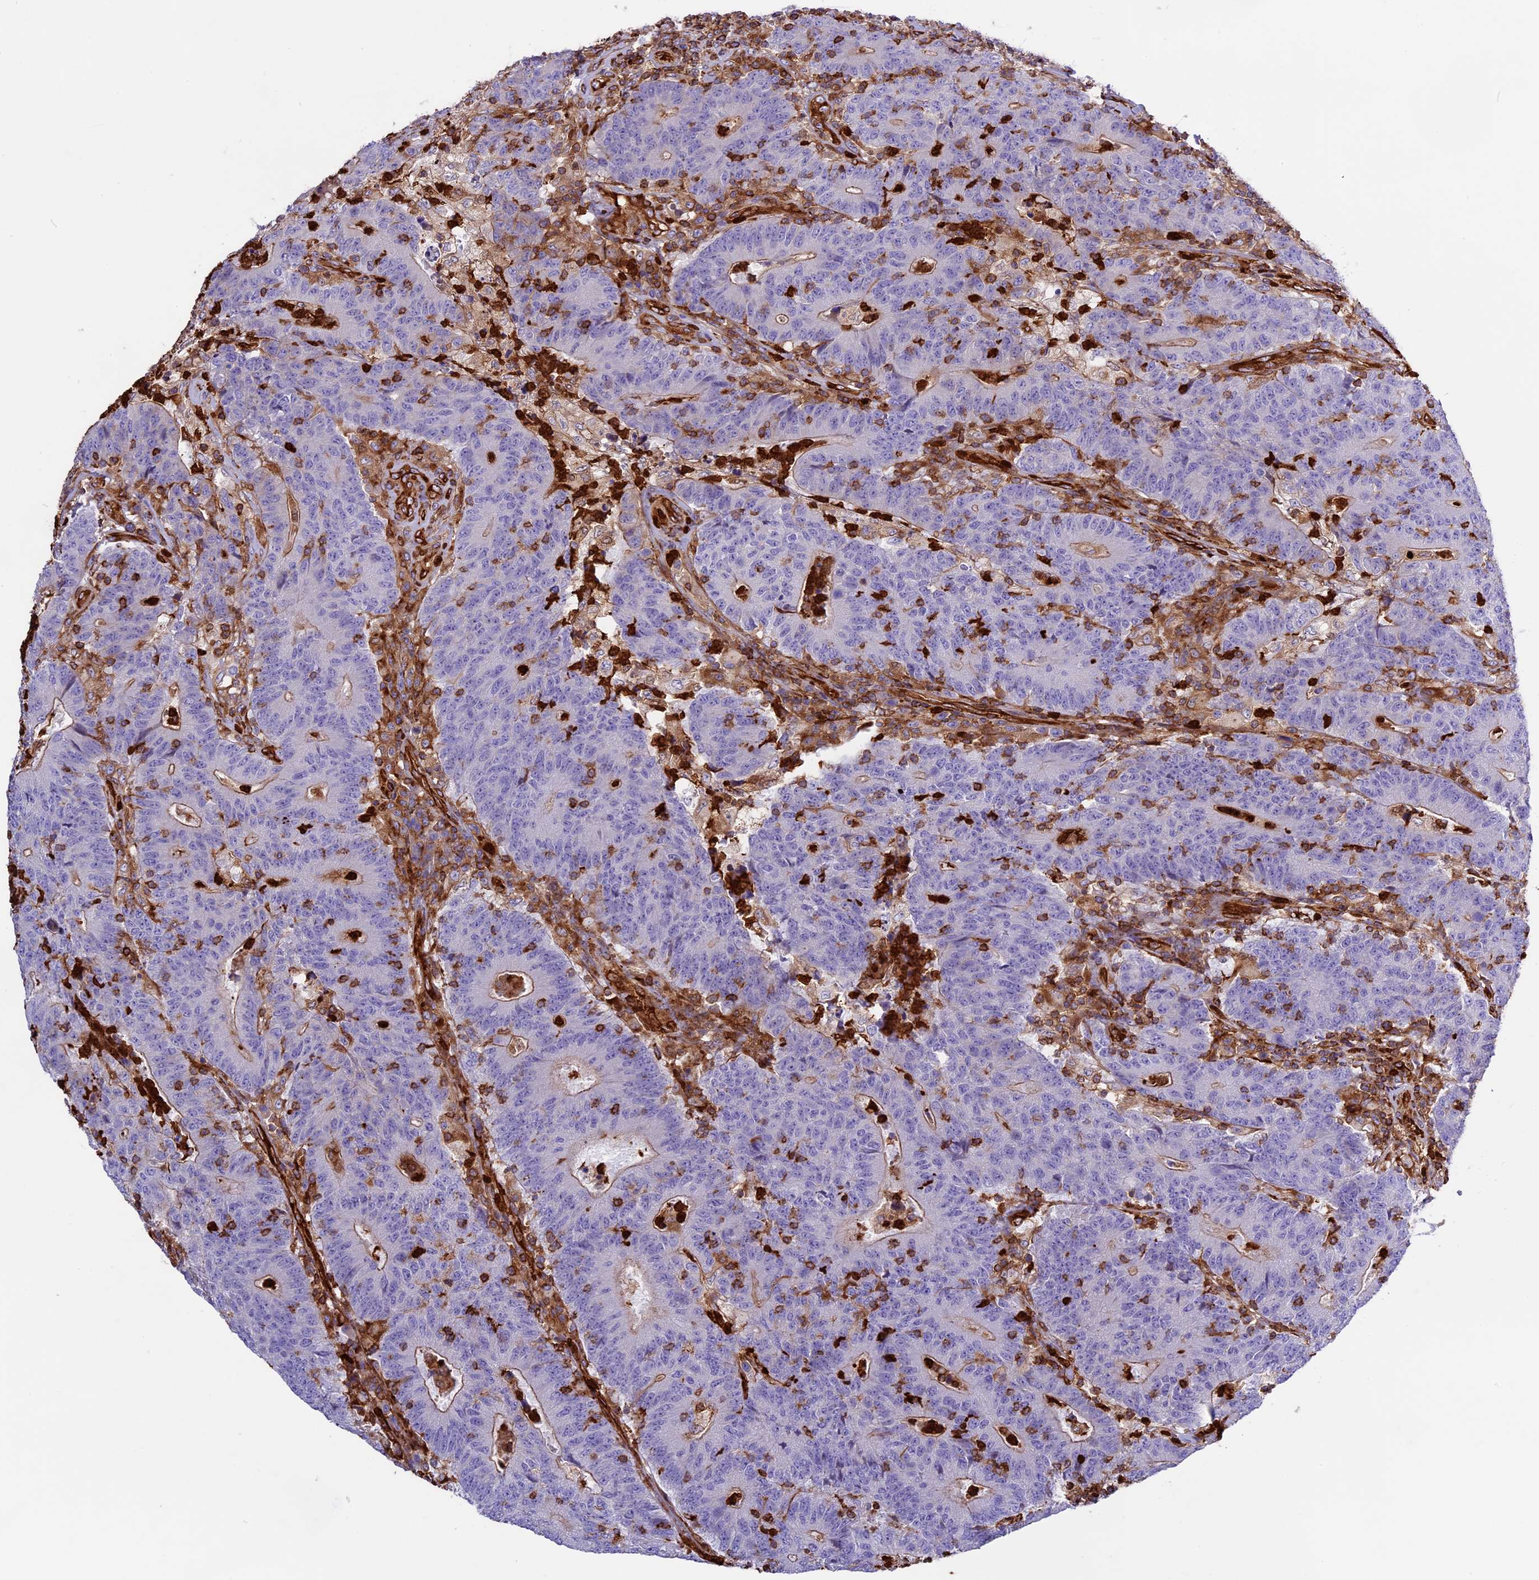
{"staining": {"intensity": "negative", "quantity": "none", "location": "none"}, "tissue": "colorectal cancer", "cell_type": "Tumor cells", "image_type": "cancer", "snomed": [{"axis": "morphology", "description": "Adenocarcinoma, NOS"}, {"axis": "topography", "description": "Colon"}], "caption": "This is an immunohistochemistry (IHC) photomicrograph of colorectal cancer. There is no positivity in tumor cells.", "gene": "CD99L2", "patient": {"sex": "female", "age": 75}}